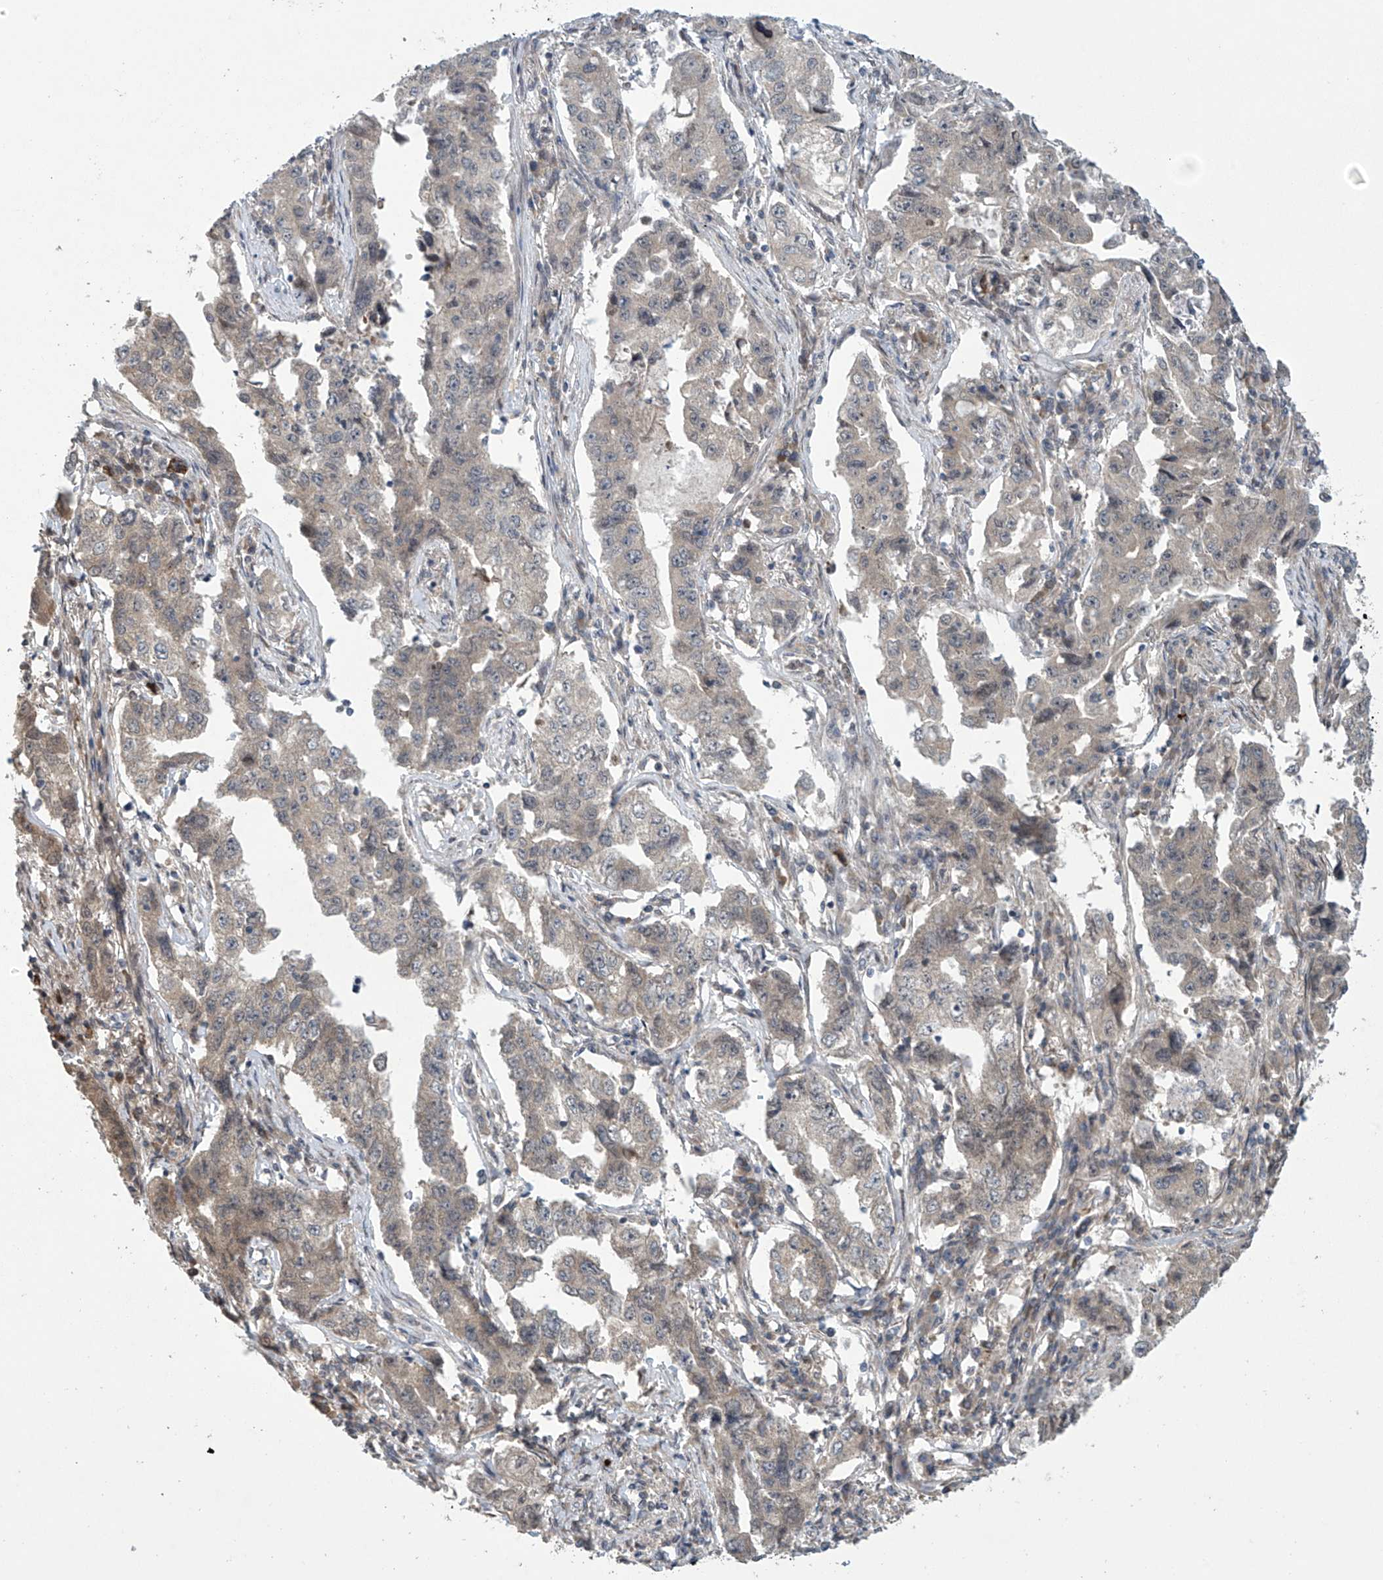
{"staining": {"intensity": "weak", "quantity": "<25%", "location": "cytoplasmic/membranous"}, "tissue": "lung cancer", "cell_type": "Tumor cells", "image_type": "cancer", "snomed": [{"axis": "morphology", "description": "Adenocarcinoma, NOS"}, {"axis": "topography", "description": "Lung"}], "caption": "Tumor cells are negative for protein expression in human lung cancer (adenocarcinoma). (Brightfield microscopy of DAB (3,3'-diaminobenzidine) IHC at high magnification).", "gene": "ABHD13", "patient": {"sex": "female", "age": 51}}